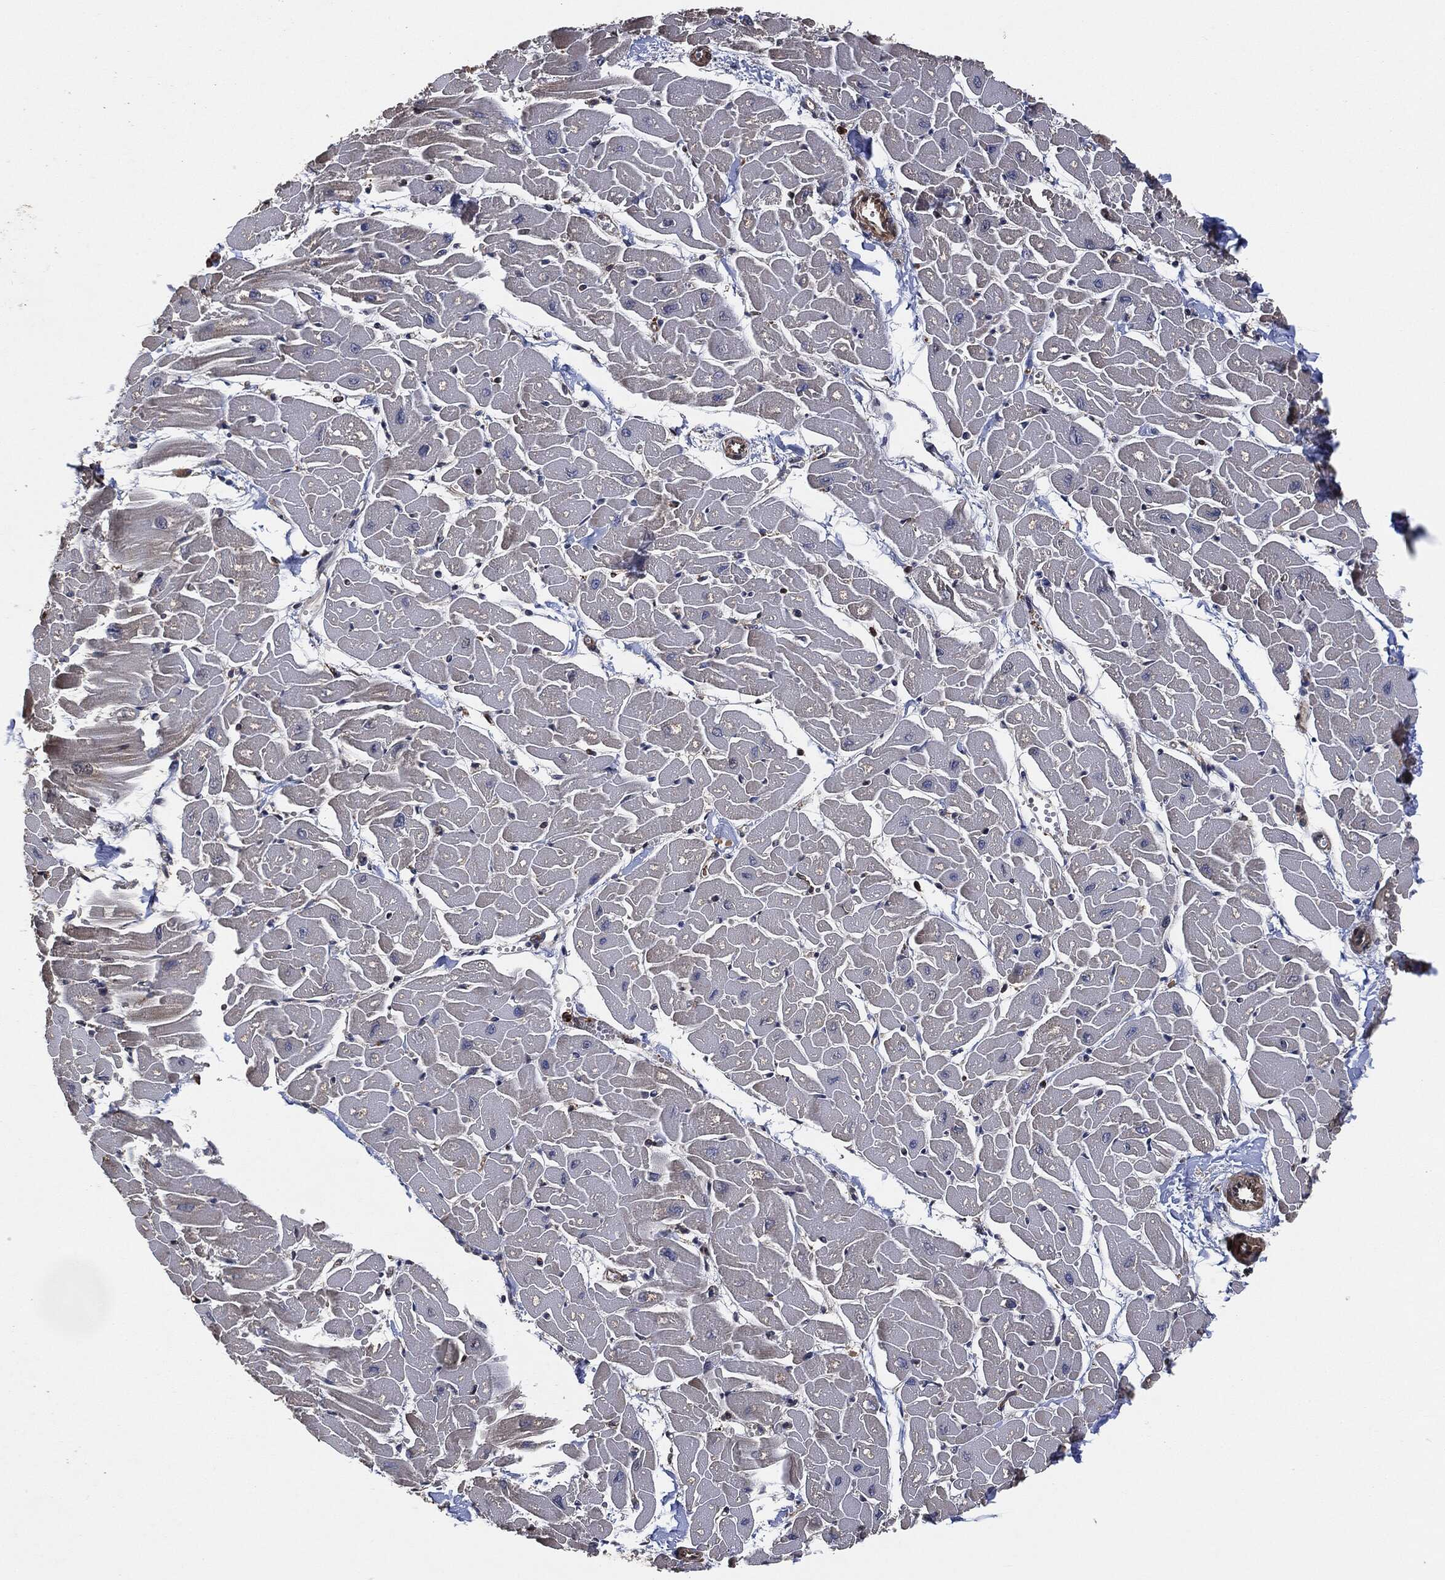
{"staining": {"intensity": "negative", "quantity": "none", "location": "none"}, "tissue": "heart muscle", "cell_type": "Cardiomyocytes", "image_type": "normal", "snomed": [{"axis": "morphology", "description": "Normal tissue, NOS"}, {"axis": "topography", "description": "Heart"}], "caption": "The IHC histopathology image has no significant expression in cardiomyocytes of heart muscle. (Stains: DAB IHC with hematoxylin counter stain, Microscopy: brightfield microscopy at high magnification).", "gene": "TPT1", "patient": {"sex": "male", "age": 57}}